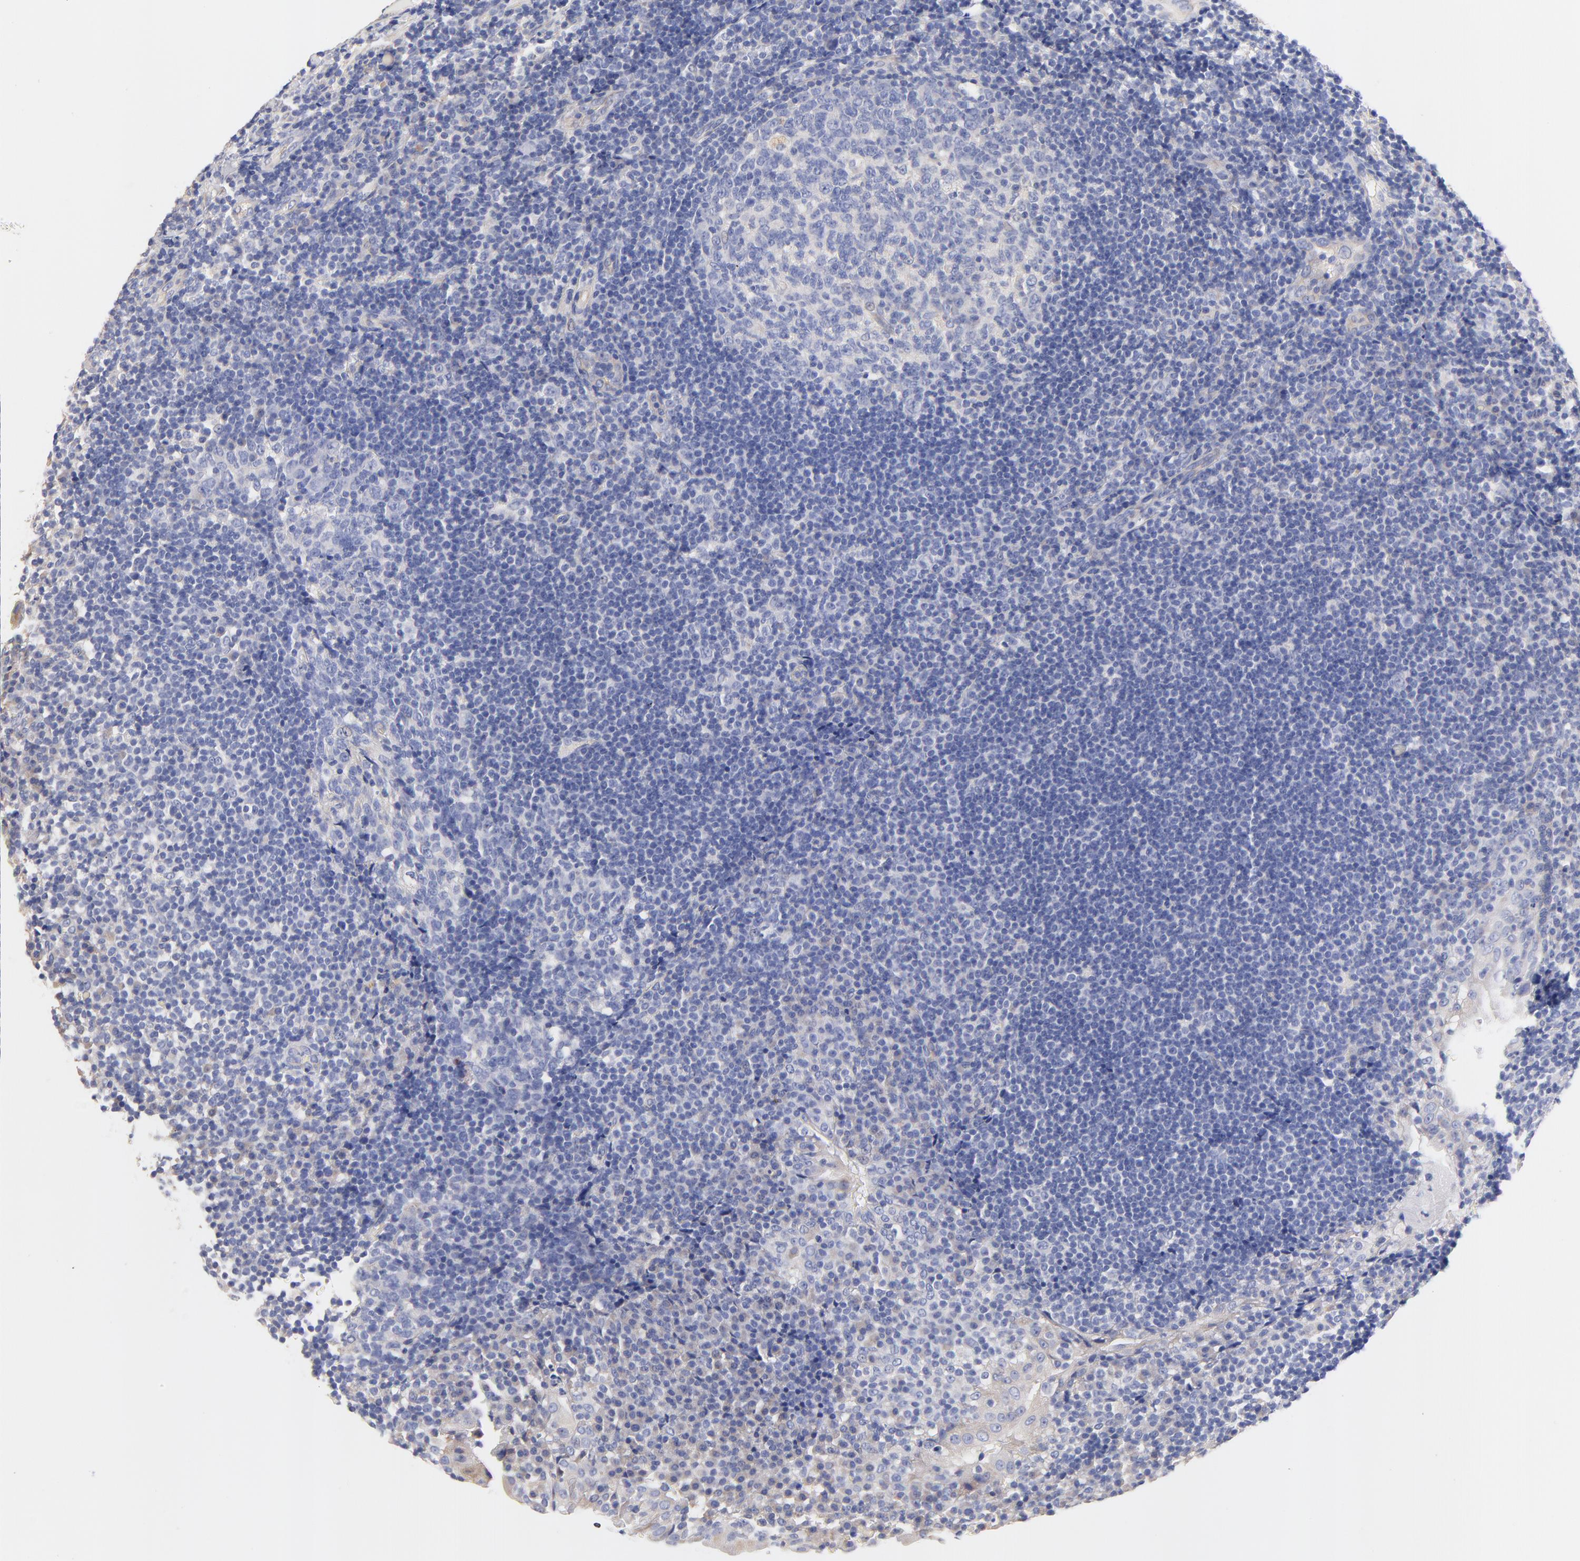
{"staining": {"intensity": "negative", "quantity": "none", "location": "none"}, "tissue": "tonsil", "cell_type": "Germinal center cells", "image_type": "normal", "snomed": [{"axis": "morphology", "description": "Normal tissue, NOS"}, {"axis": "topography", "description": "Tonsil"}], "caption": "Immunohistochemistry of normal tonsil displays no staining in germinal center cells. Brightfield microscopy of IHC stained with DAB (brown) and hematoxylin (blue), captured at high magnification.", "gene": "HS3ST1", "patient": {"sex": "female", "age": 40}}